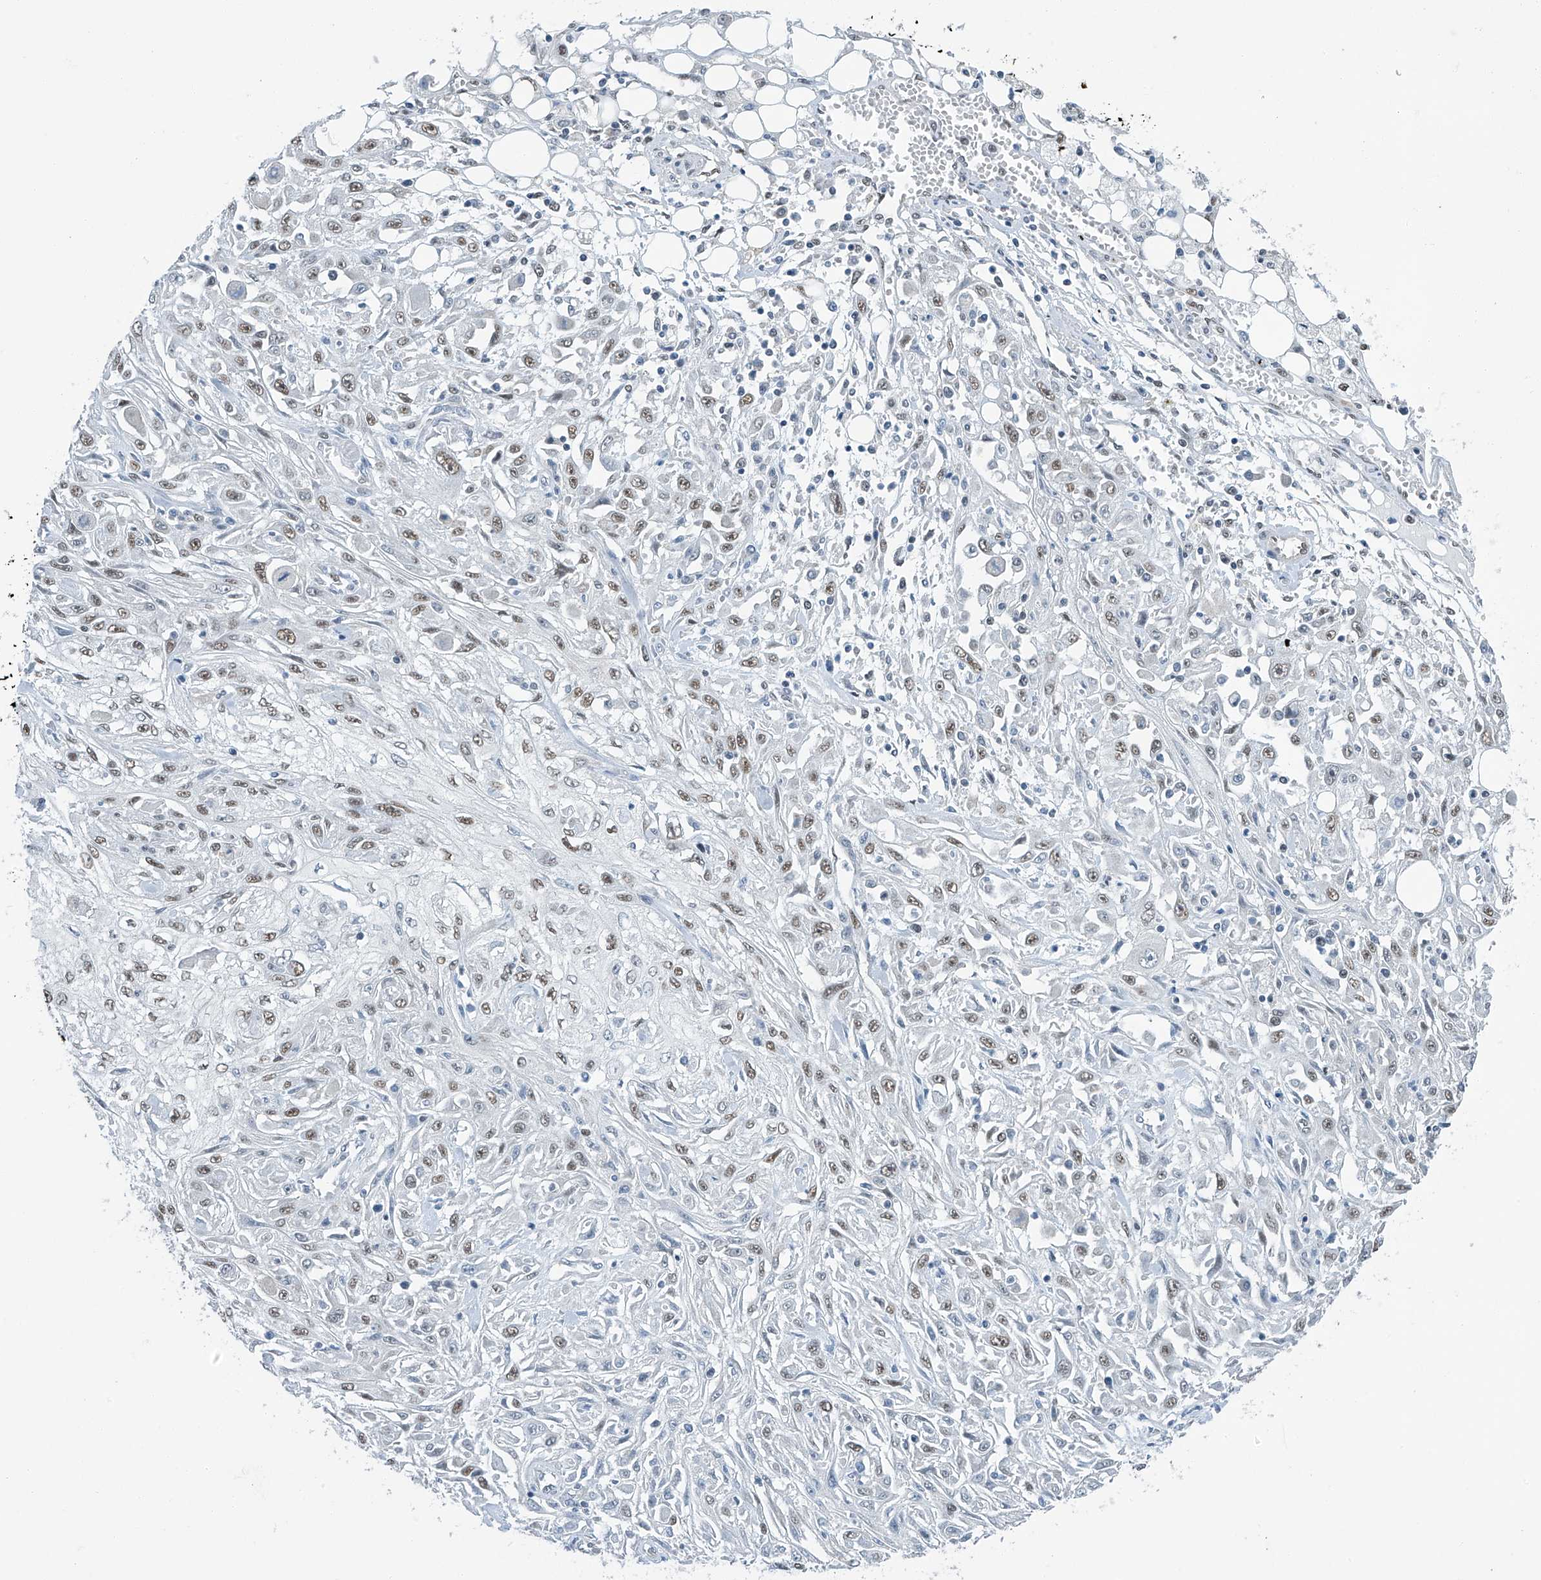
{"staining": {"intensity": "moderate", "quantity": ">75%", "location": "nuclear"}, "tissue": "skin cancer", "cell_type": "Tumor cells", "image_type": "cancer", "snomed": [{"axis": "morphology", "description": "Squamous cell carcinoma, NOS"}, {"axis": "morphology", "description": "Squamous cell carcinoma, metastatic, NOS"}, {"axis": "topography", "description": "Skin"}, {"axis": "topography", "description": "Lymph node"}], "caption": "Squamous cell carcinoma (skin) stained with a brown dye exhibits moderate nuclear positive positivity in about >75% of tumor cells.", "gene": "TAF8", "patient": {"sex": "male", "age": 75}}